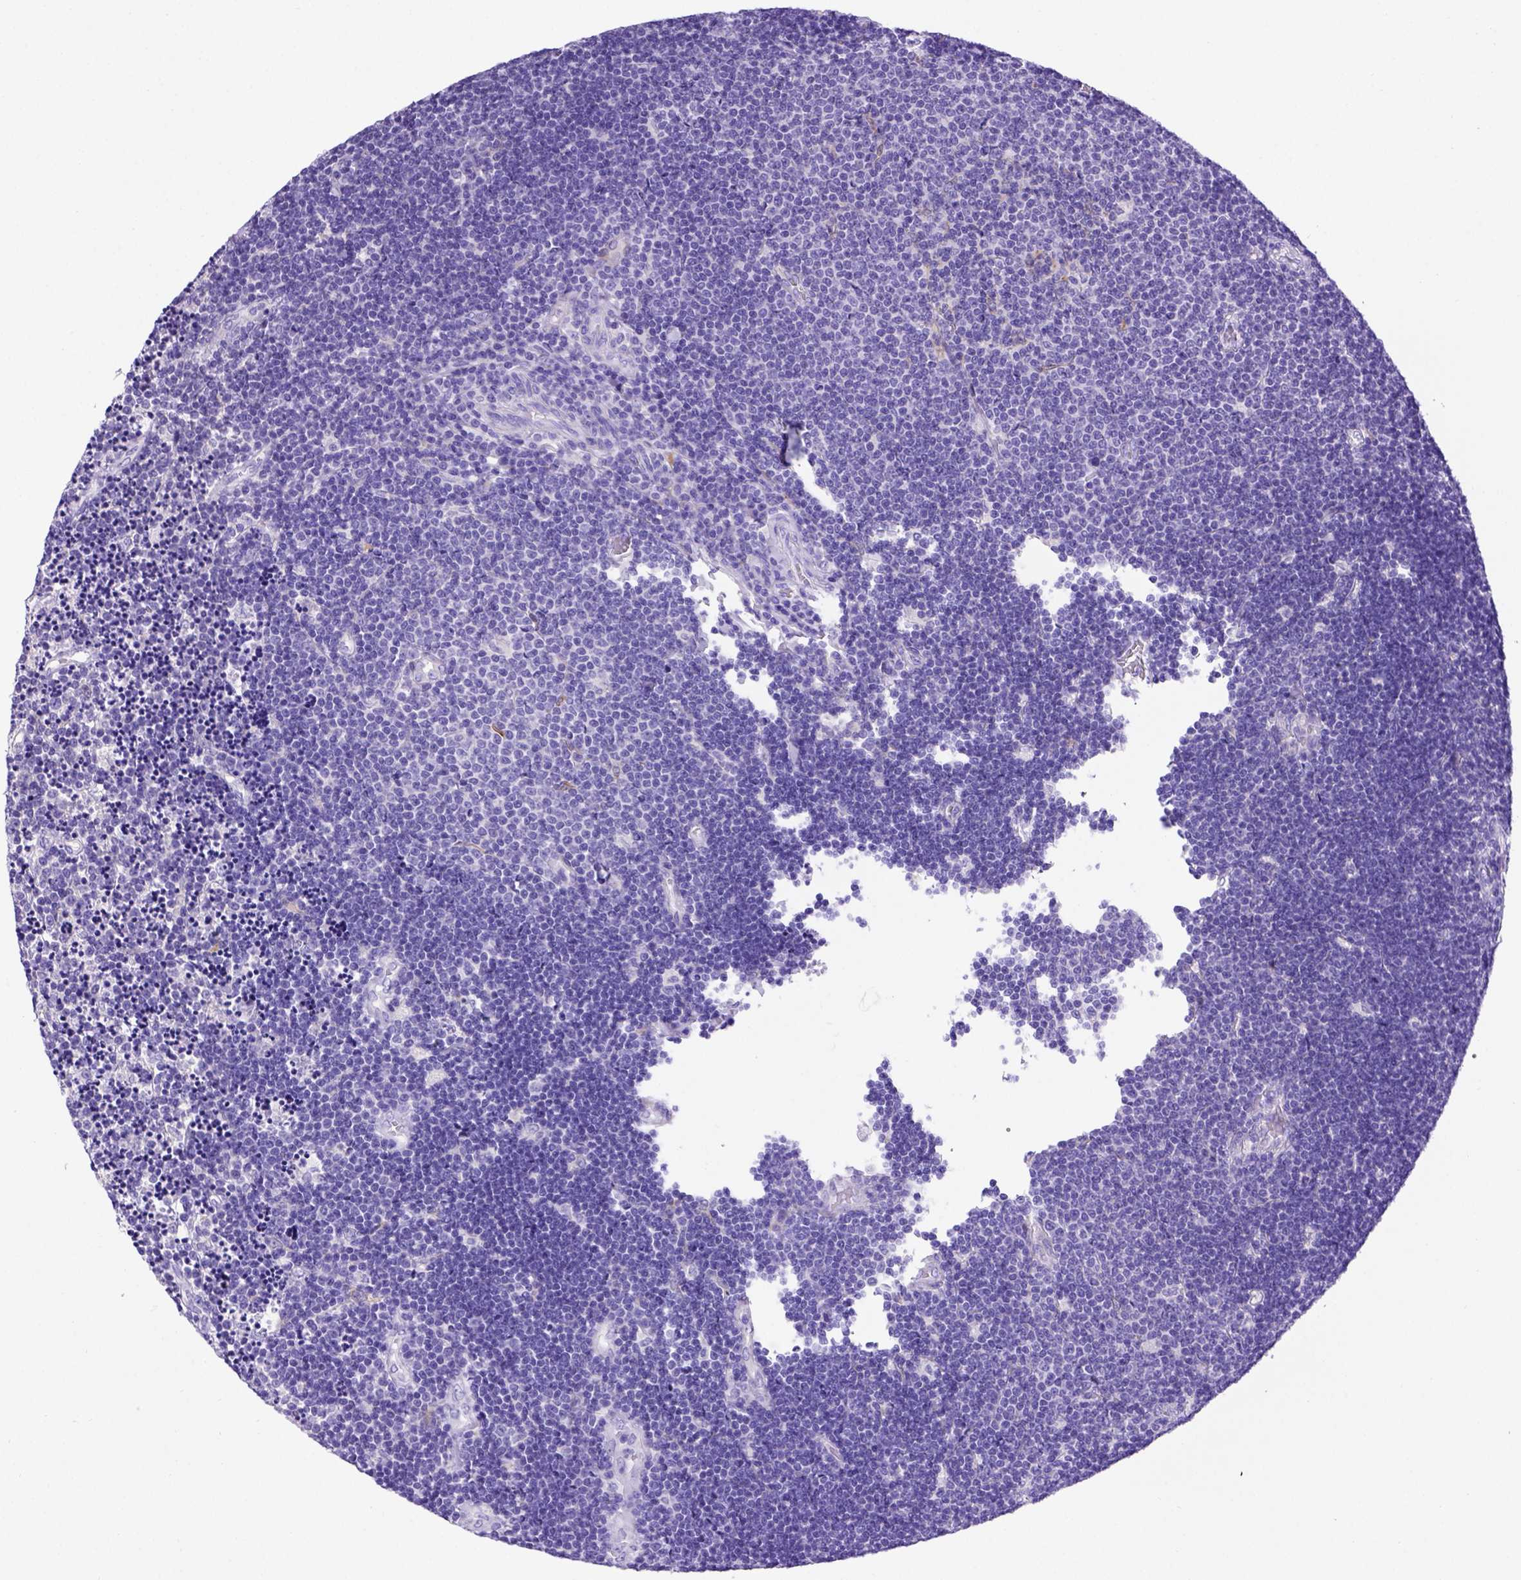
{"staining": {"intensity": "negative", "quantity": "none", "location": "none"}, "tissue": "lymphoma", "cell_type": "Tumor cells", "image_type": "cancer", "snomed": [{"axis": "morphology", "description": "Malignant lymphoma, non-Hodgkin's type, Low grade"}, {"axis": "topography", "description": "Brain"}], "caption": "A high-resolution photomicrograph shows immunohistochemistry (IHC) staining of malignant lymphoma, non-Hodgkin's type (low-grade), which exhibits no significant staining in tumor cells.", "gene": "PTGES", "patient": {"sex": "female", "age": 66}}